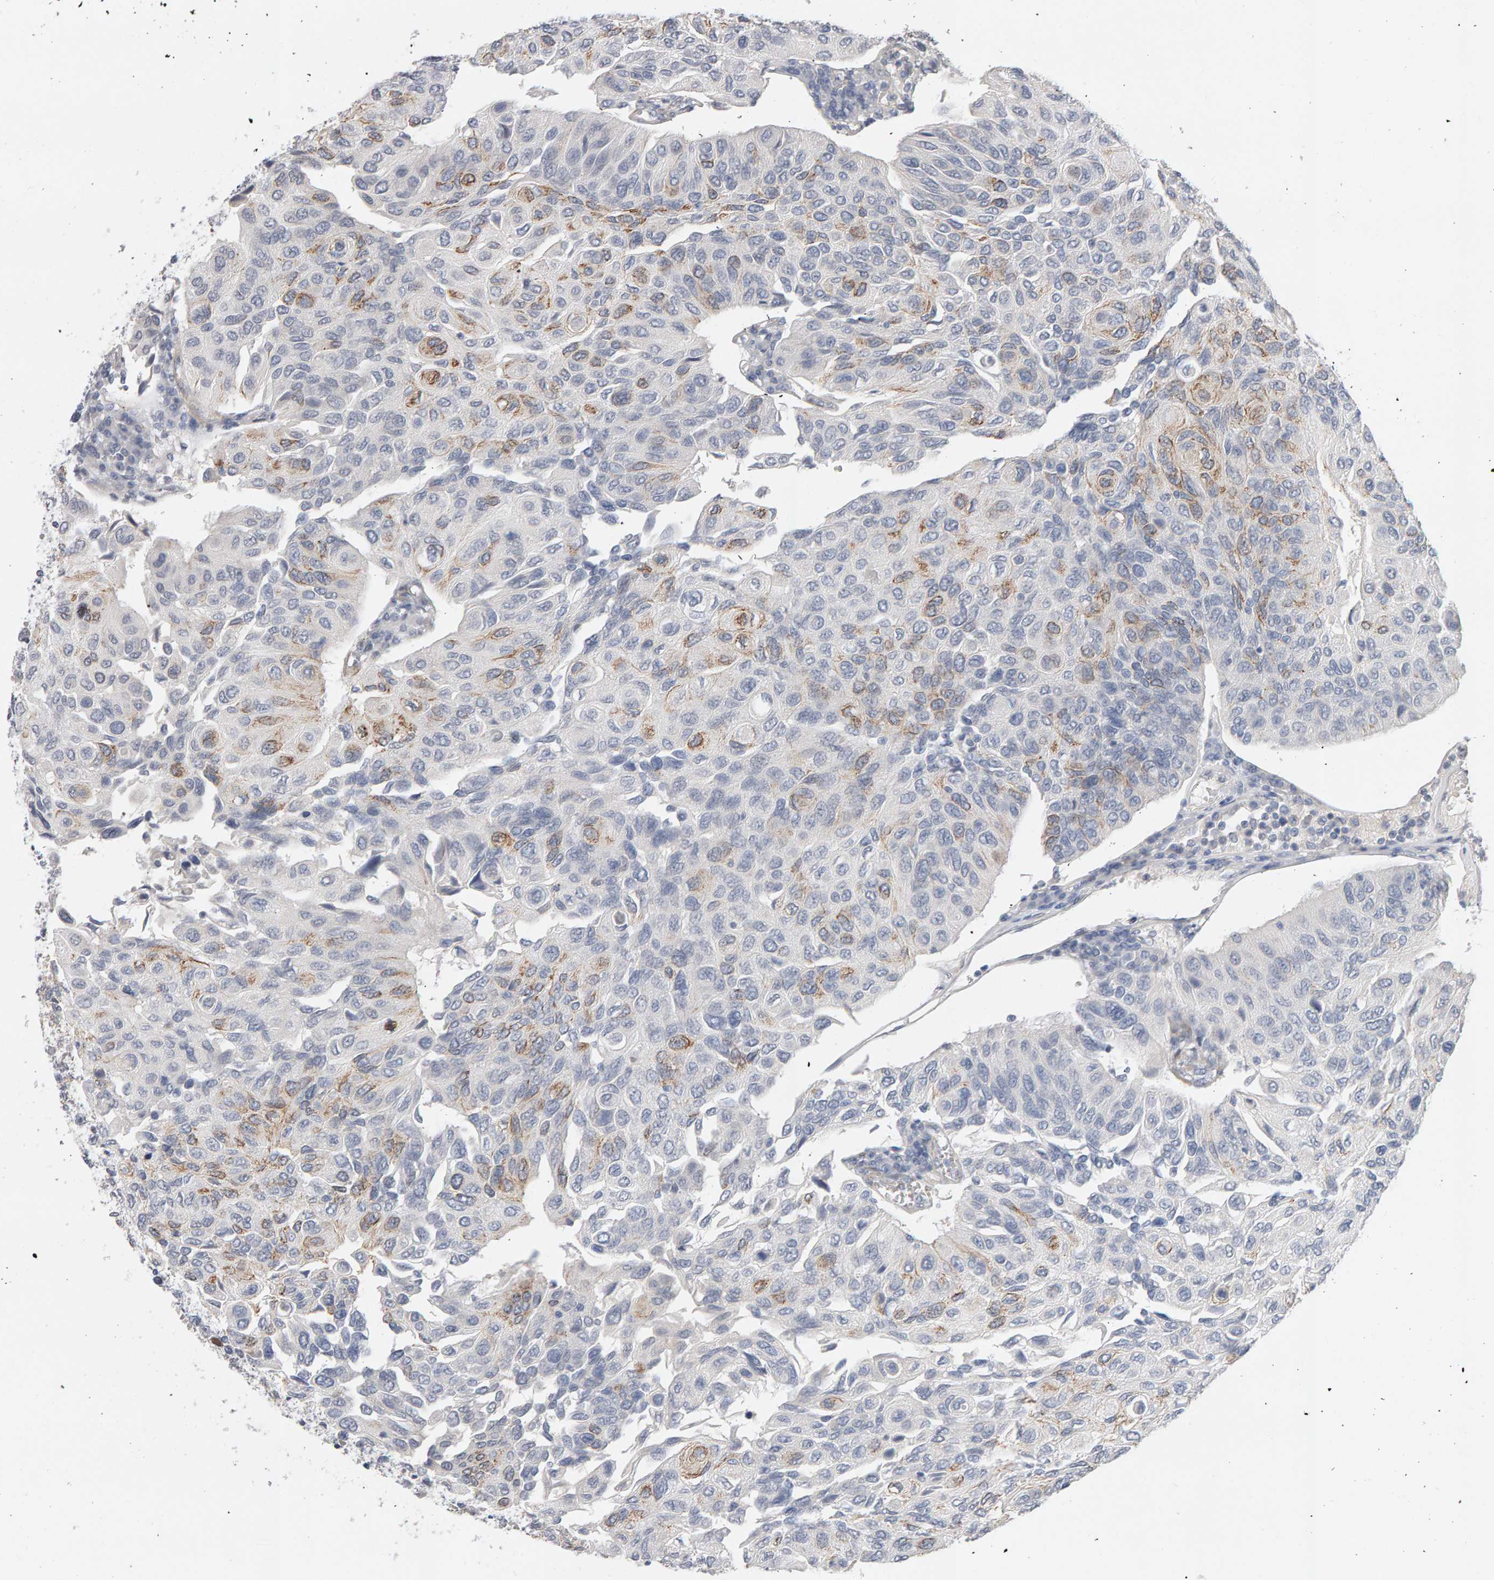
{"staining": {"intensity": "weak", "quantity": "25%-75%", "location": "cytoplasmic/membranous"}, "tissue": "urothelial cancer", "cell_type": "Tumor cells", "image_type": "cancer", "snomed": [{"axis": "morphology", "description": "Urothelial carcinoma, High grade"}, {"axis": "topography", "description": "Urinary bladder"}], "caption": "A brown stain labels weak cytoplasmic/membranous staining of a protein in human urothelial cancer tumor cells.", "gene": "HNF4A", "patient": {"sex": "male", "age": 66}}